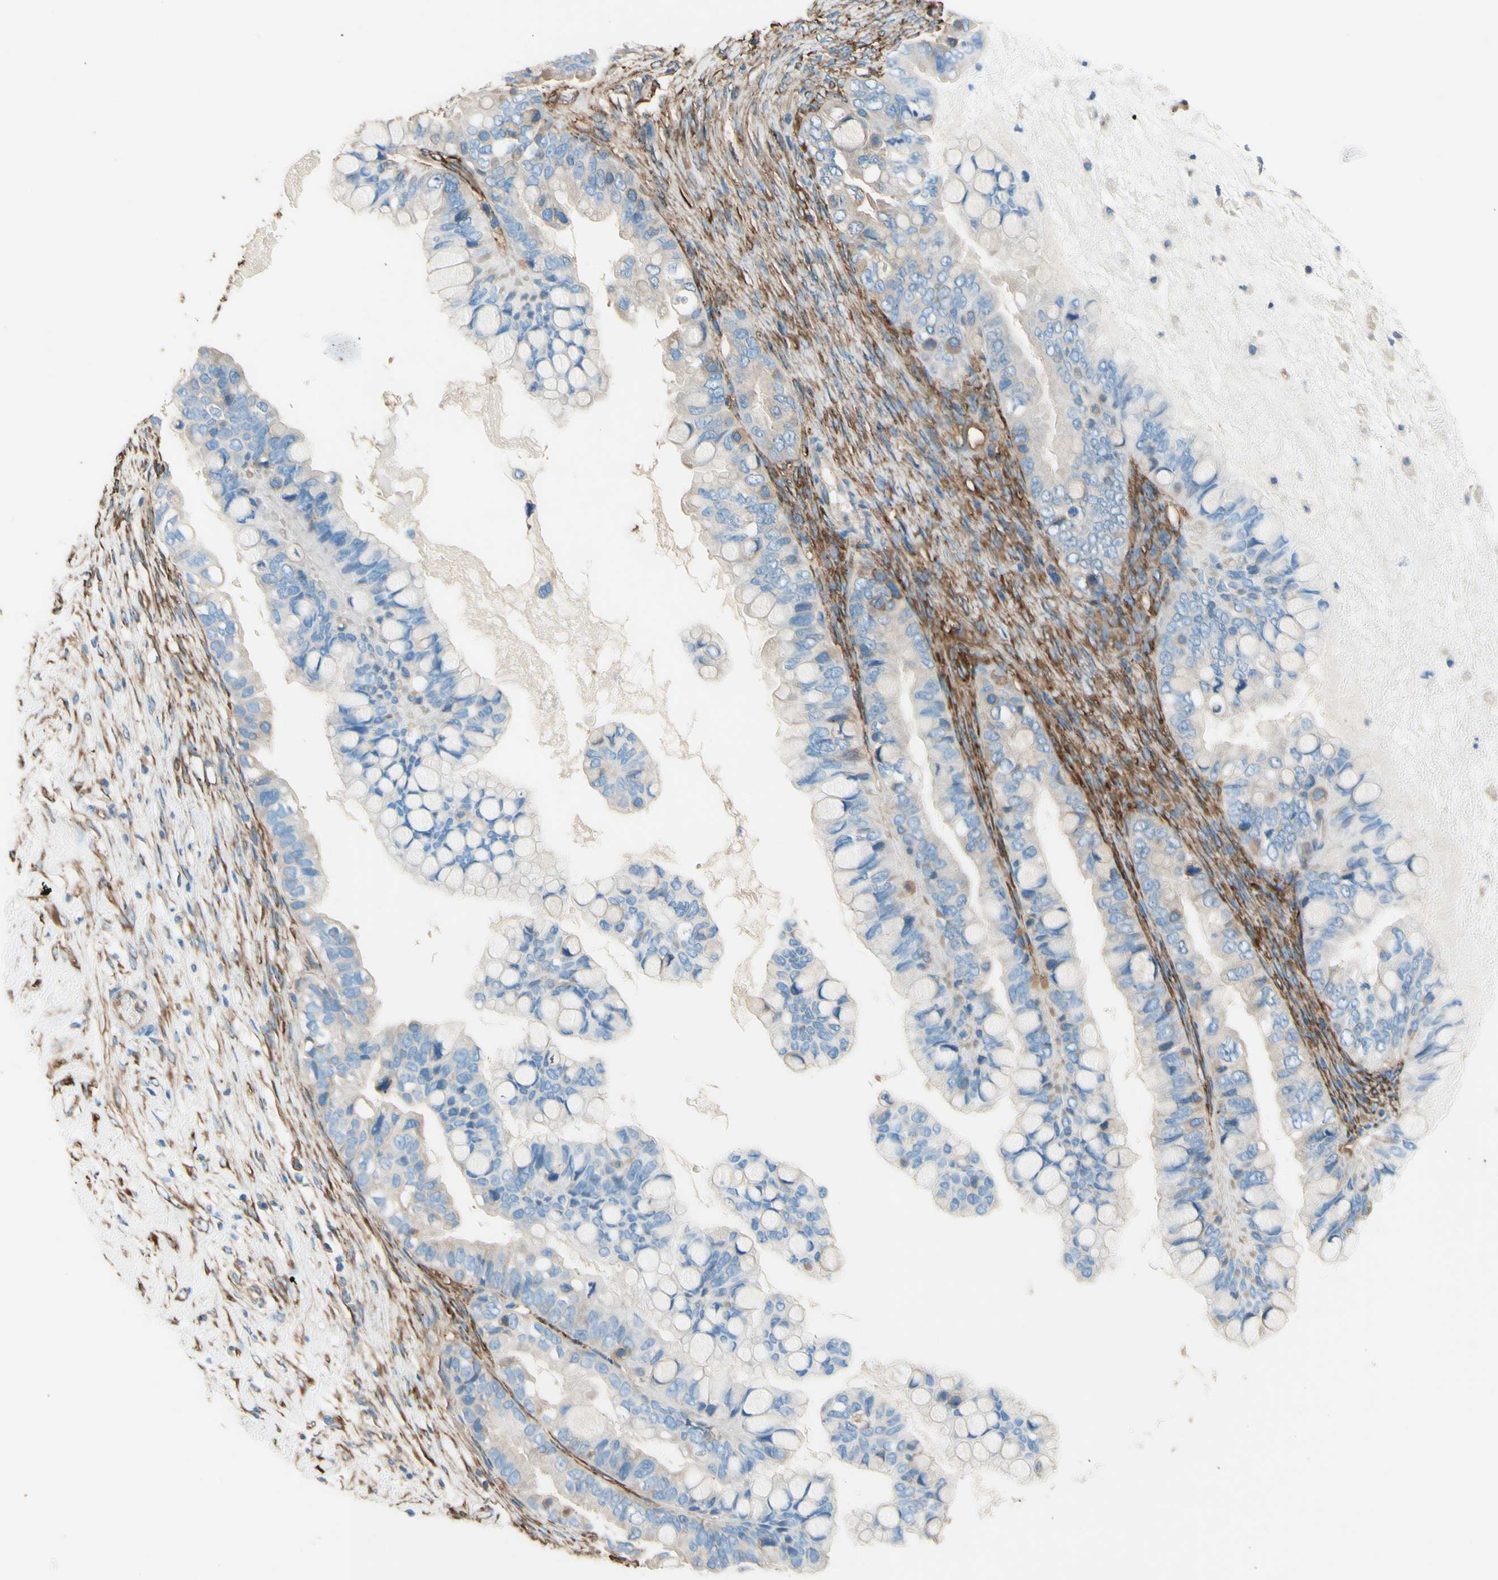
{"staining": {"intensity": "negative", "quantity": "none", "location": "none"}, "tissue": "ovarian cancer", "cell_type": "Tumor cells", "image_type": "cancer", "snomed": [{"axis": "morphology", "description": "Cystadenocarcinoma, mucinous, NOS"}, {"axis": "topography", "description": "Ovary"}], "caption": "IHC photomicrograph of neoplastic tissue: ovarian cancer (mucinous cystadenocarcinoma) stained with DAB reveals no significant protein staining in tumor cells.", "gene": "DPYSL3", "patient": {"sex": "female", "age": 80}}